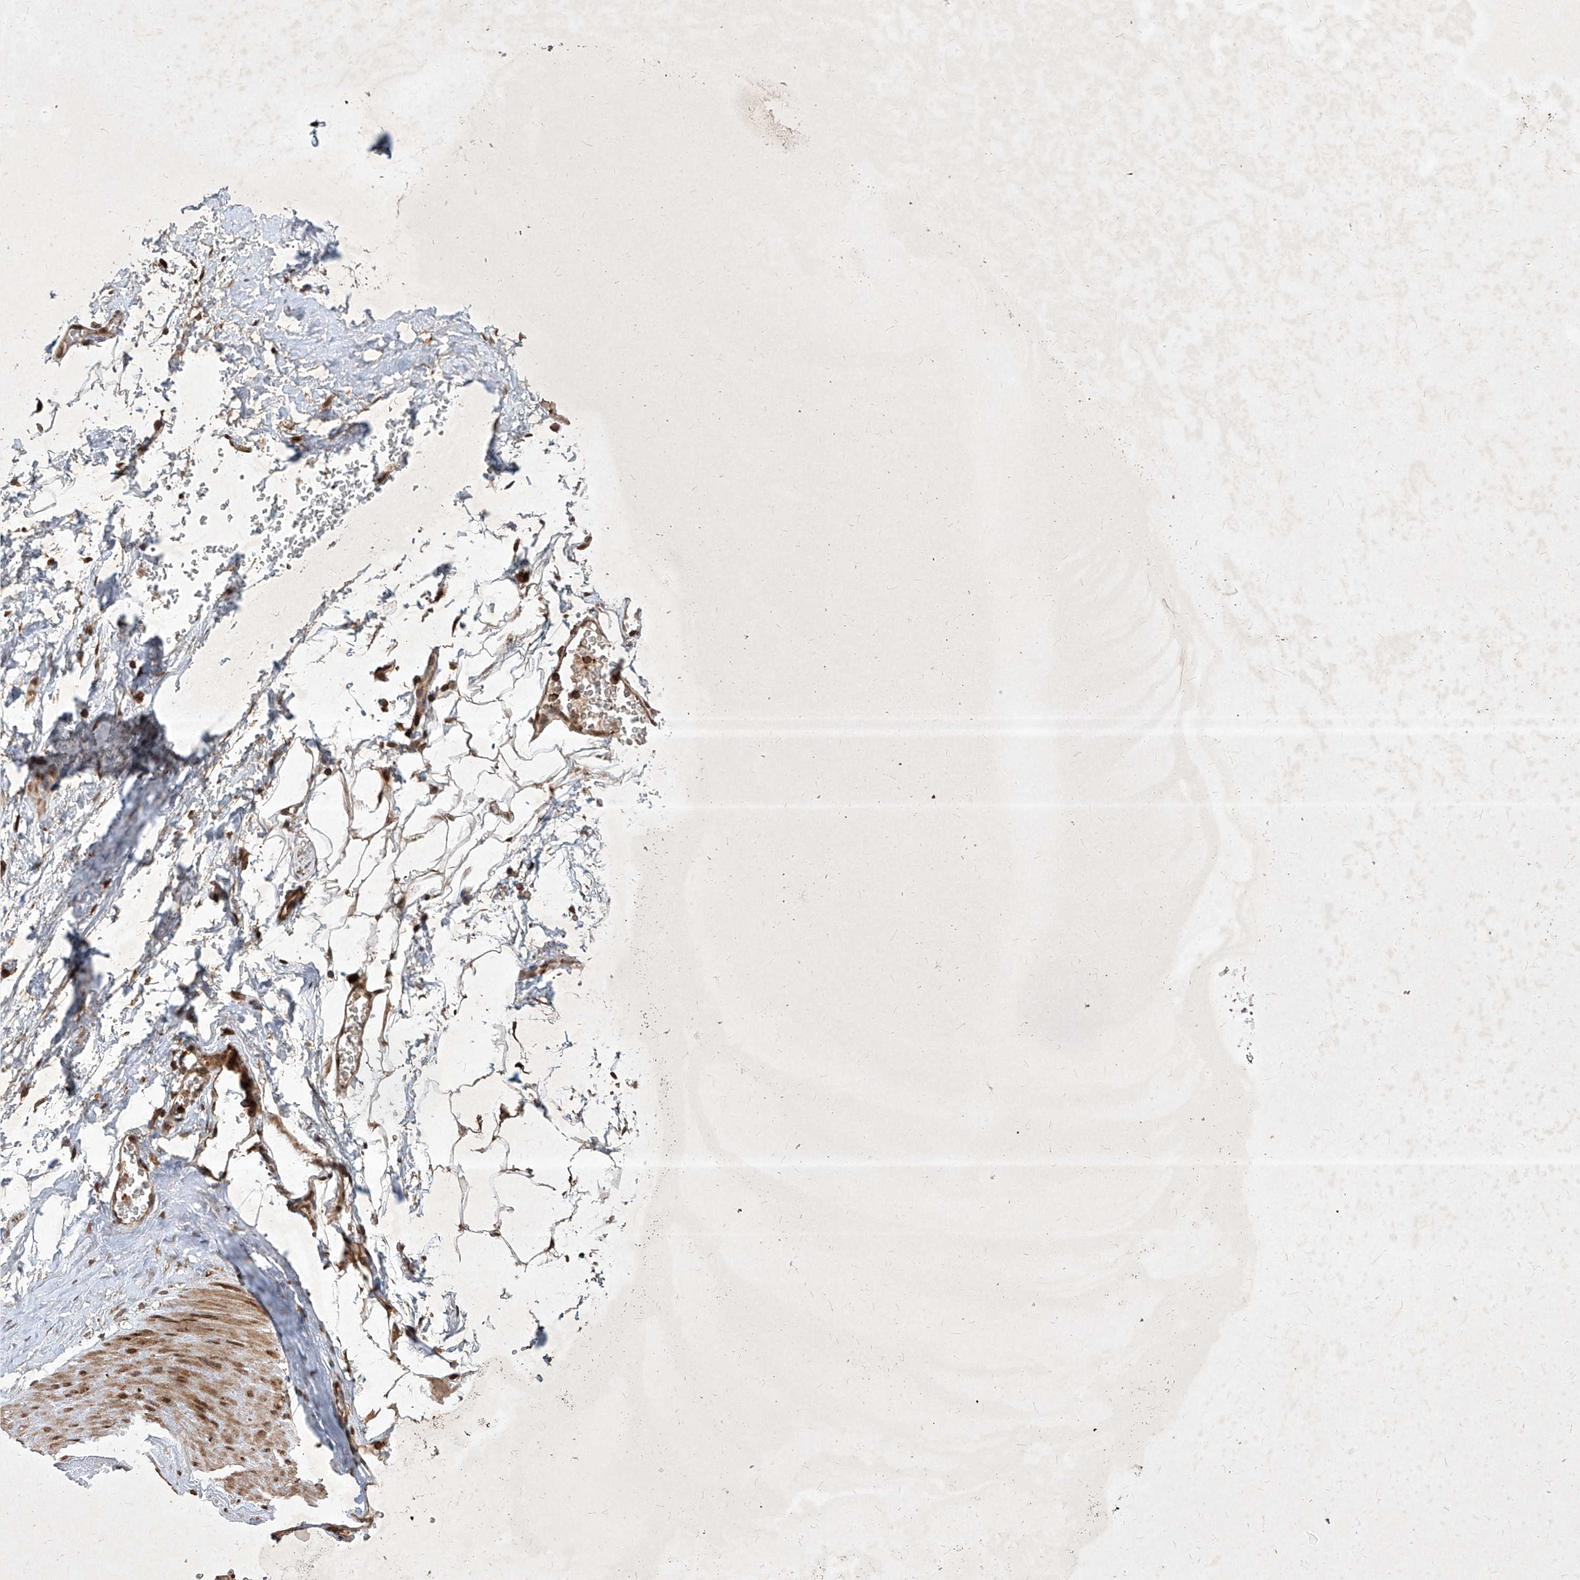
{"staining": {"intensity": "moderate", "quantity": ">75%", "location": "cytoplasmic/membranous,nuclear"}, "tissue": "adipose tissue", "cell_type": "Adipocytes", "image_type": "normal", "snomed": [{"axis": "morphology", "description": "Normal tissue, NOS"}, {"axis": "morphology", "description": "Adenocarcinoma, Low grade"}, {"axis": "topography", "description": "Prostate"}, {"axis": "topography", "description": "Peripheral nerve tissue"}], "caption": "Adipose tissue stained with DAB (3,3'-diaminobenzidine) immunohistochemistry (IHC) displays medium levels of moderate cytoplasmic/membranous,nuclear expression in about >75% of adipocytes.", "gene": "MAGED2", "patient": {"sex": "male", "age": 63}}